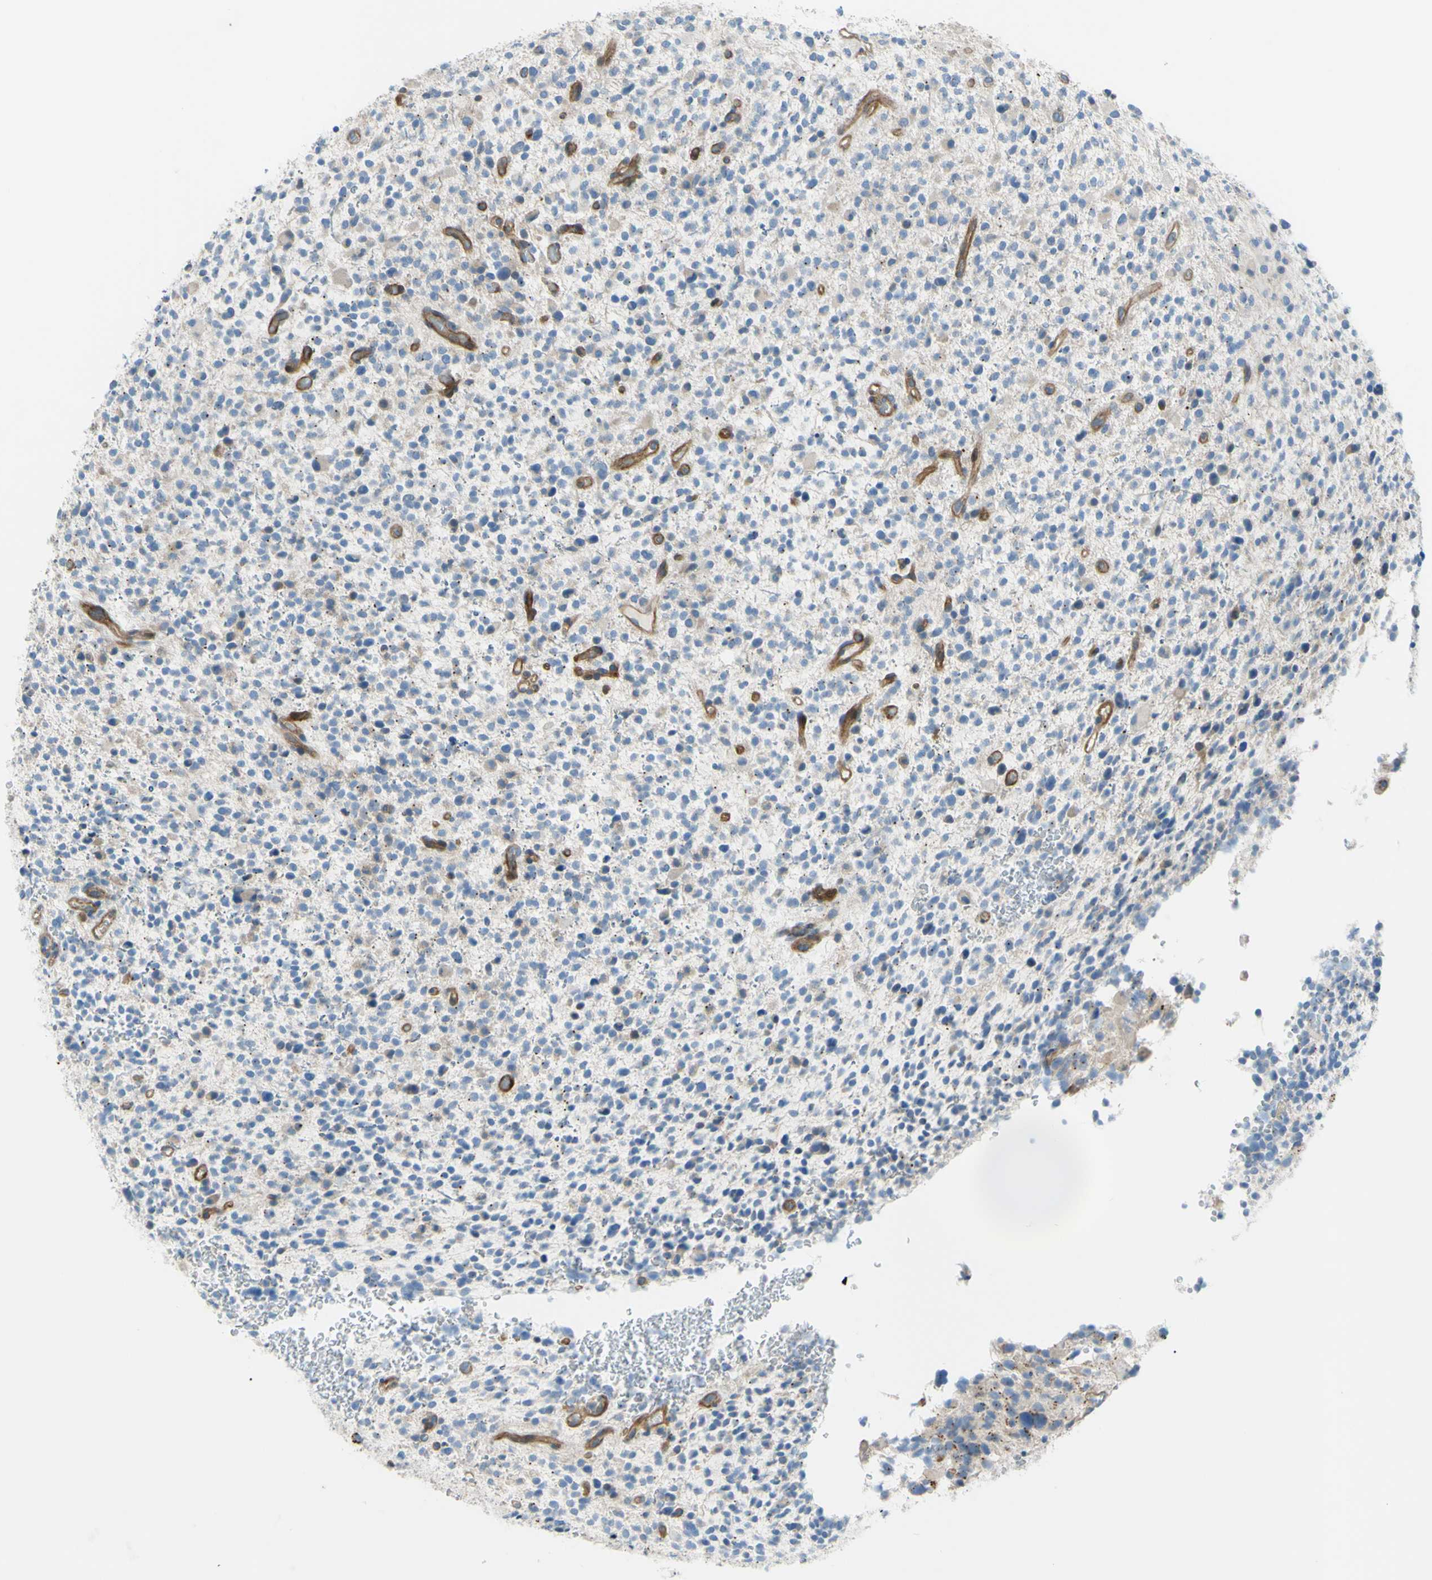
{"staining": {"intensity": "moderate", "quantity": "<25%", "location": "cytoplasmic/membranous"}, "tissue": "glioma", "cell_type": "Tumor cells", "image_type": "cancer", "snomed": [{"axis": "morphology", "description": "Glioma, malignant, High grade"}, {"axis": "topography", "description": "Brain"}], "caption": "Brown immunohistochemical staining in malignant high-grade glioma displays moderate cytoplasmic/membranous staining in approximately <25% of tumor cells.", "gene": "PAK2", "patient": {"sex": "male", "age": 48}}